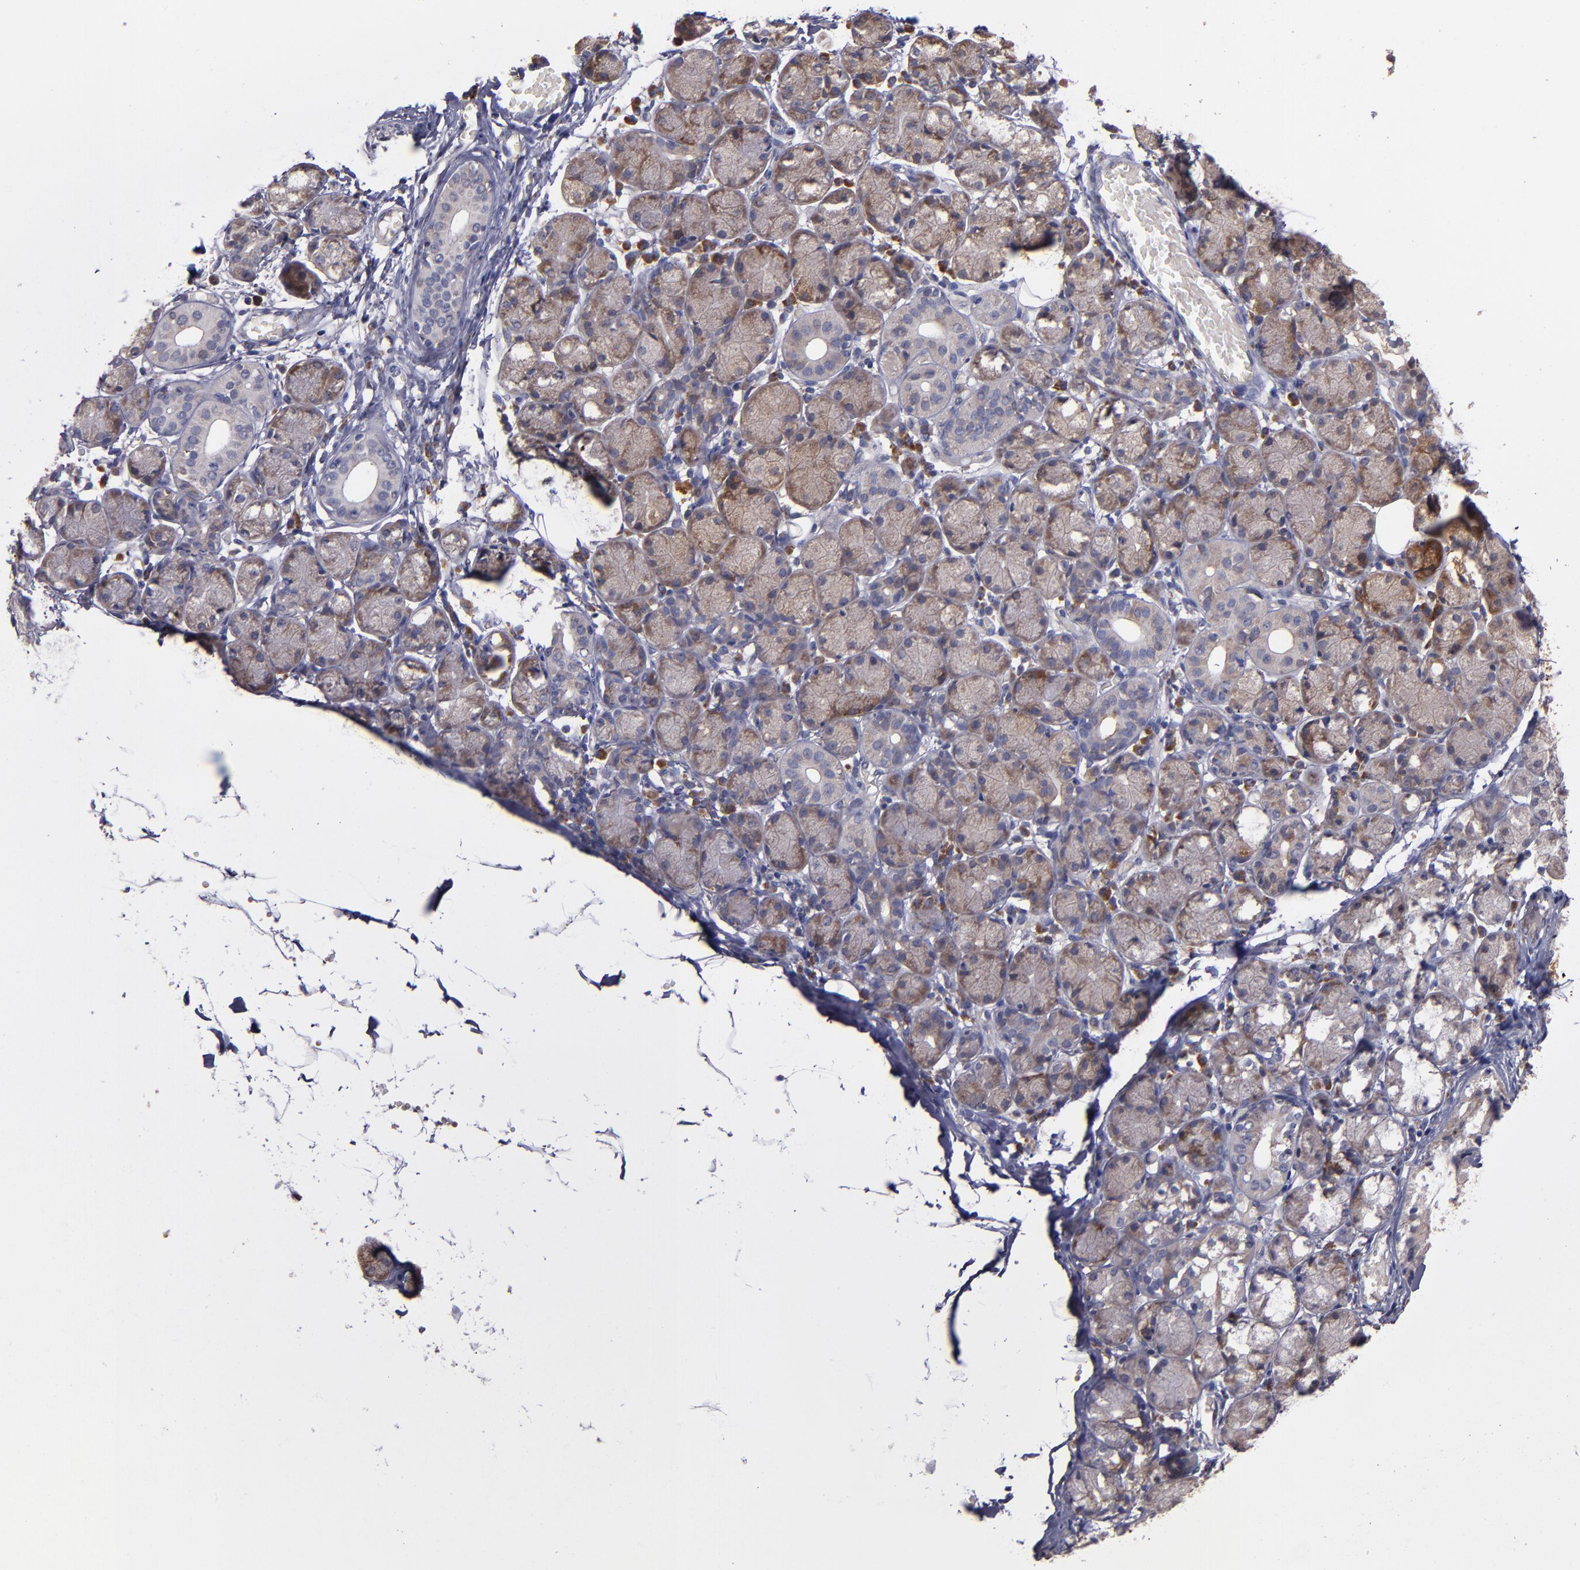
{"staining": {"intensity": "weak", "quantity": ">75%", "location": "cytoplasmic/membranous"}, "tissue": "salivary gland", "cell_type": "Glandular cells", "image_type": "normal", "snomed": [{"axis": "morphology", "description": "Normal tissue, NOS"}, {"axis": "topography", "description": "Salivary gland"}], "caption": "A brown stain labels weak cytoplasmic/membranous expression of a protein in glandular cells of normal human salivary gland.", "gene": "IFIH1", "patient": {"sex": "female", "age": 24}}